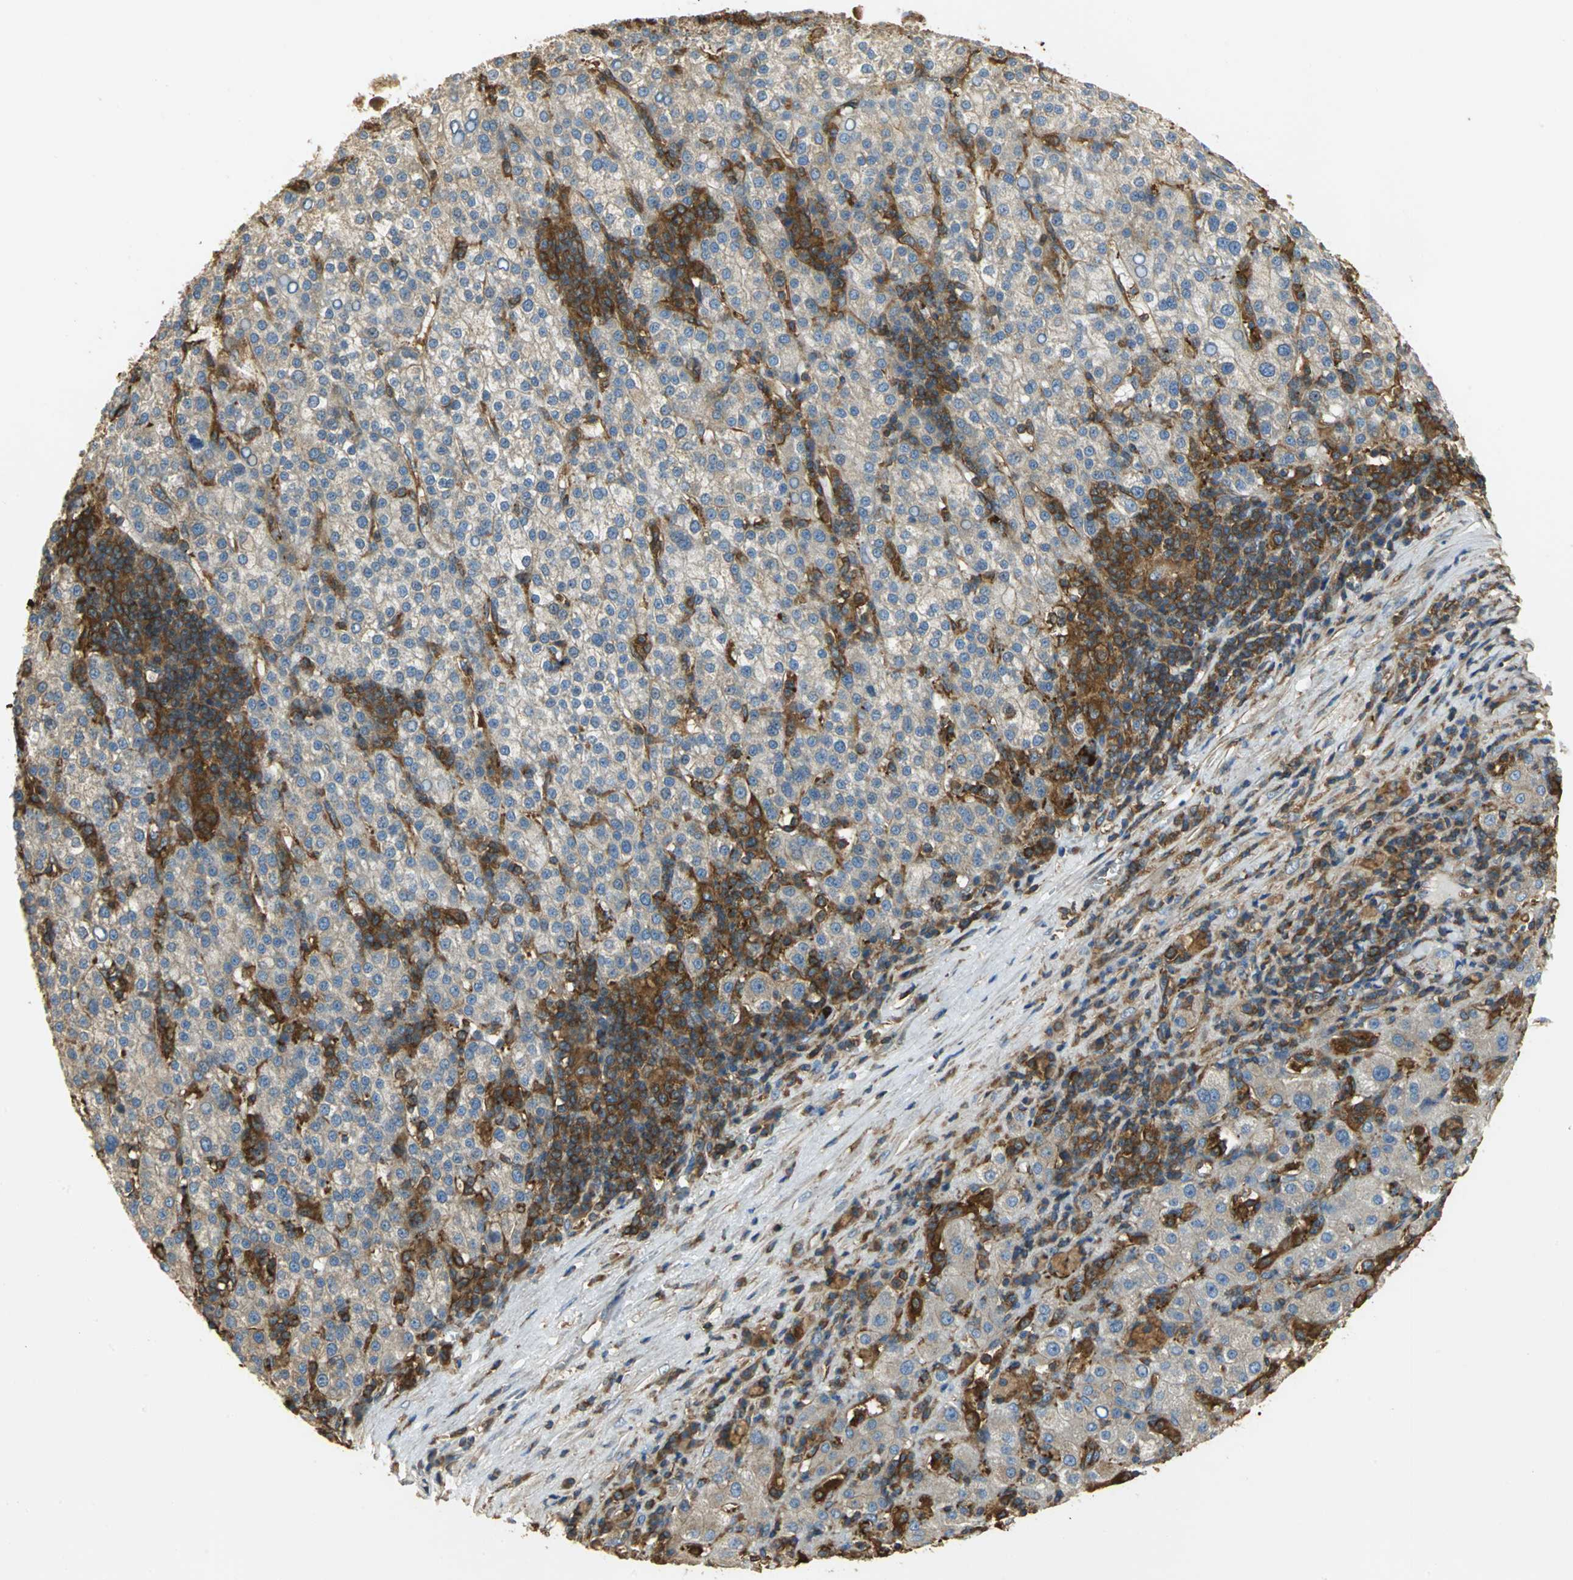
{"staining": {"intensity": "weak", "quantity": ">75%", "location": "cytoplasmic/membranous"}, "tissue": "liver cancer", "cell_type": "Tumor cells", "image_type": "cancer", "snomed": [{"axis": "morphology", "description": "Carcinoma, Hepatocellular, NOS"}, {"axis": "topography", "description": "Liver"}], "caption": "An immunohistochemistry histopathology image of tumor tissue is shown. Protein staining in brown highlights weak cytoplasmic/membranous positivity in liver hepatocellular carcinoma within tumor cells.", "gene": "TLN1", "patient": {"sex": "female", "age": 58}}